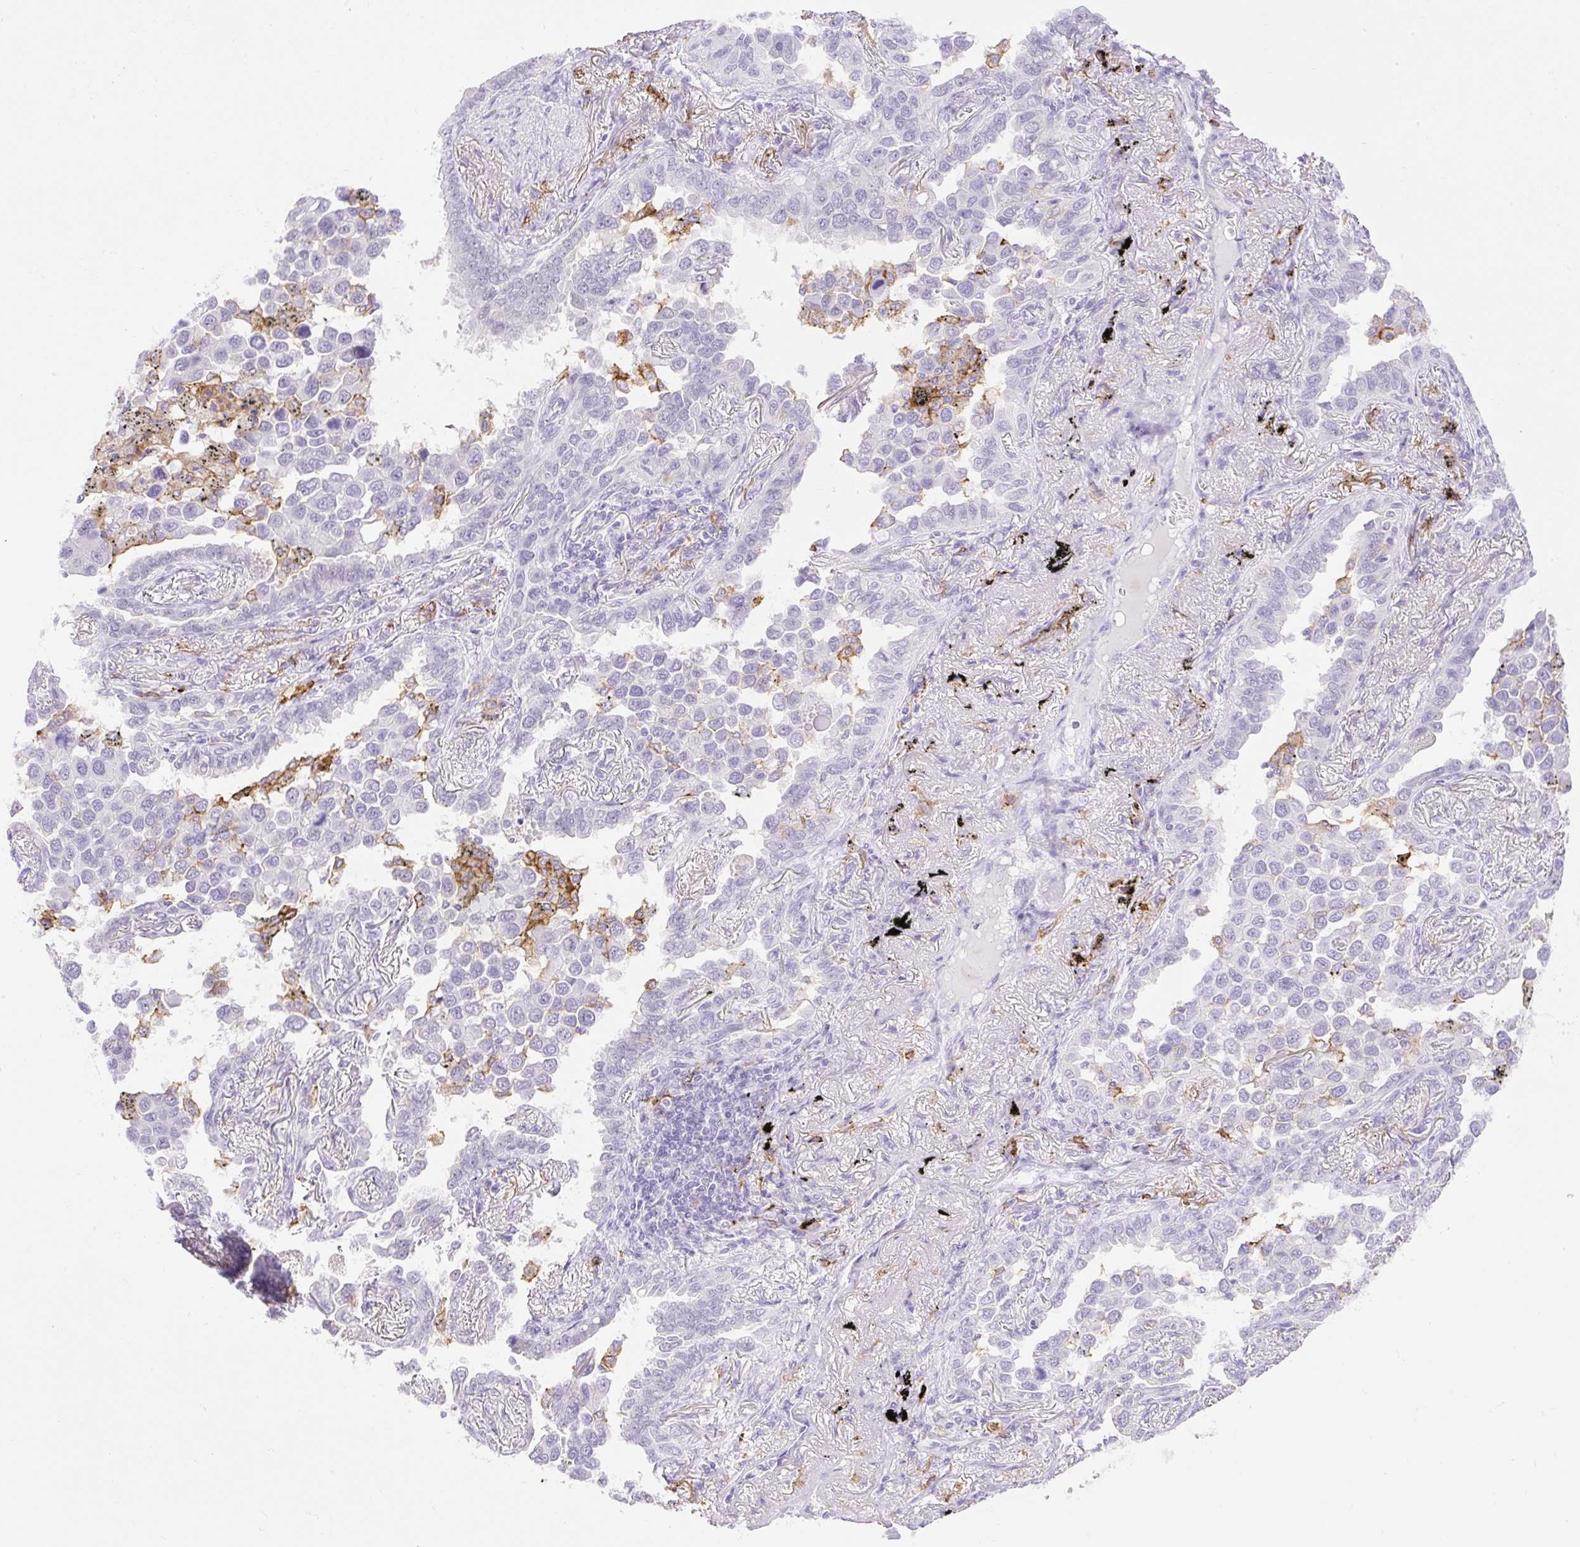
{"staining": {"intensity": "negative", "quantity": "none", "location": "none"}, "tissue": "lung cancer", "cell_type": "Tumor cells", "image_type": "cancer", "snomed": [{"axis": "morphology", "description": "Adenocarcinoma, NOS"}, {"axis": "topography", "description": "Lung"}], "caption": "The image displays no staining of tumor cells in adenocarcinoma (lung).", "gene": "SIGLEC1", "patient": {"sex": "male", "age": 67}}